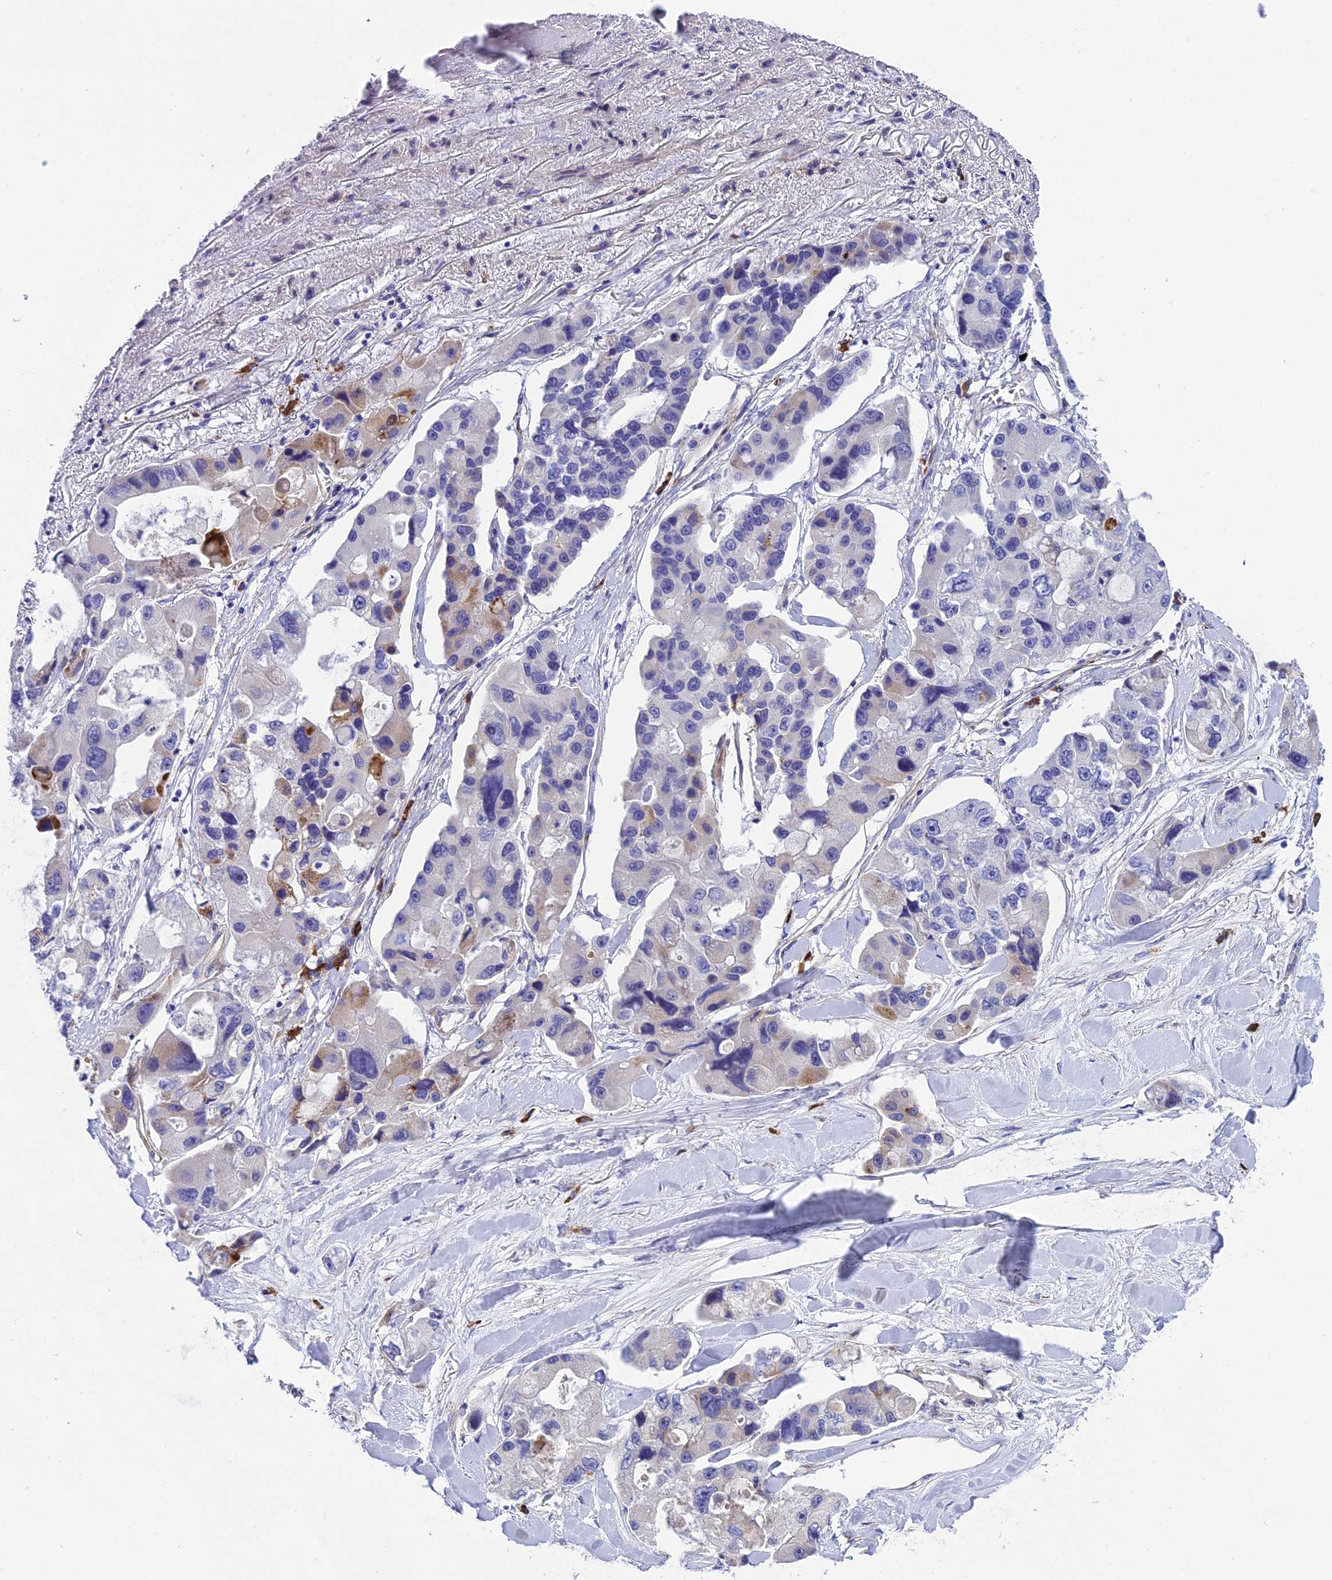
{"staining": {"intensity": "moderate", "quantity": "<25%", "location": "cytoplasmic/membranous"}, "tissue": "lung cancer", "cell_type": "Tumor cells", "image_type": "cancer", "snomed": [{"axis": "morphology", "description": "Adenocarcinoma, NOS"}, {"axis": "topography", "description": "Lung"}], "caption": "Immunohistochemical staining of human lung cancer (adenocarcinoma) exhibits low levels of moderate cytoplasmic/membranous positivity in approximately <25% of tumor cells.", "gene": "MACIR", "patient": {"sex": "female", "age": 54}}